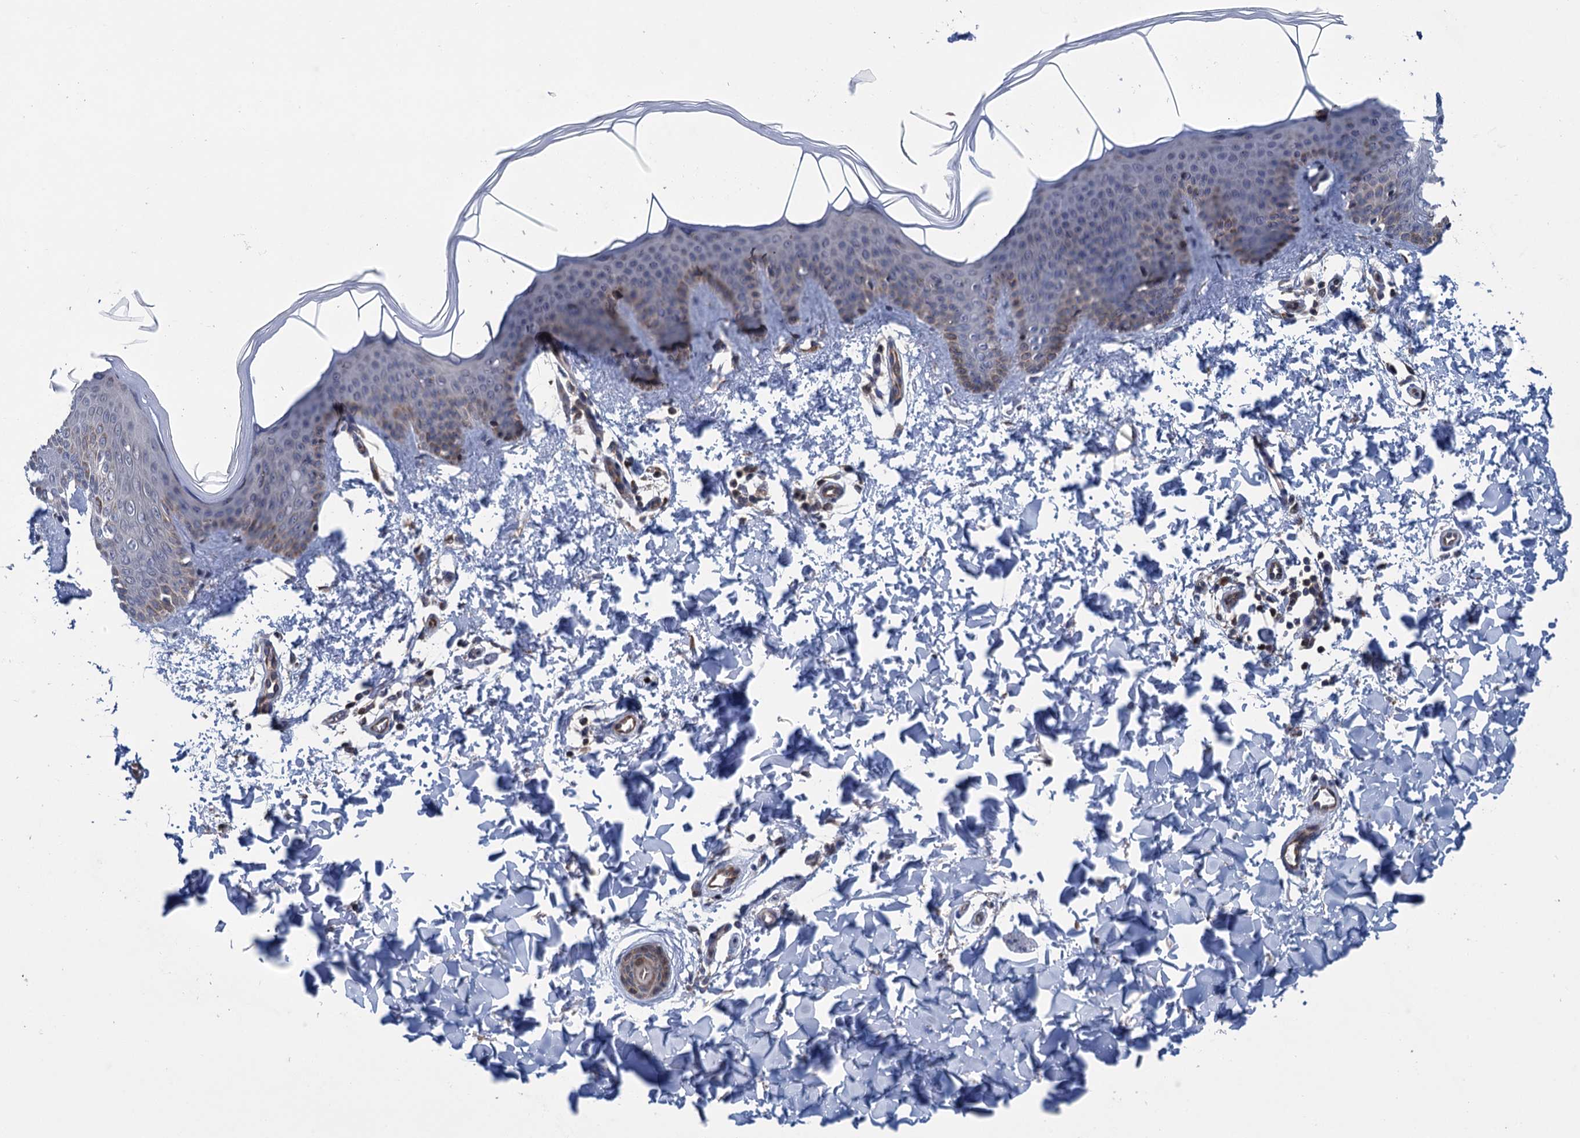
{"staining": {"intensity": "negative", "quantity": "none", "location": "none"}, "tissue": "skin", "cell_type": "Fibroblasts", "image_type": "normal", "snomed": [{"axis": "morphology", "description": "Normal tissue, NOS"}, {"axis": "topography", "description": "Skin"}], "caption": "Skin was stained to show a protein in brown. There is no significant staining in fibroblasts. (DAB immunohistochemistry (IHC) visualized using brightfield microscopy, high magnification).", "gene": "CNTN5", "patient": {"sex": "male", "age": 36}}